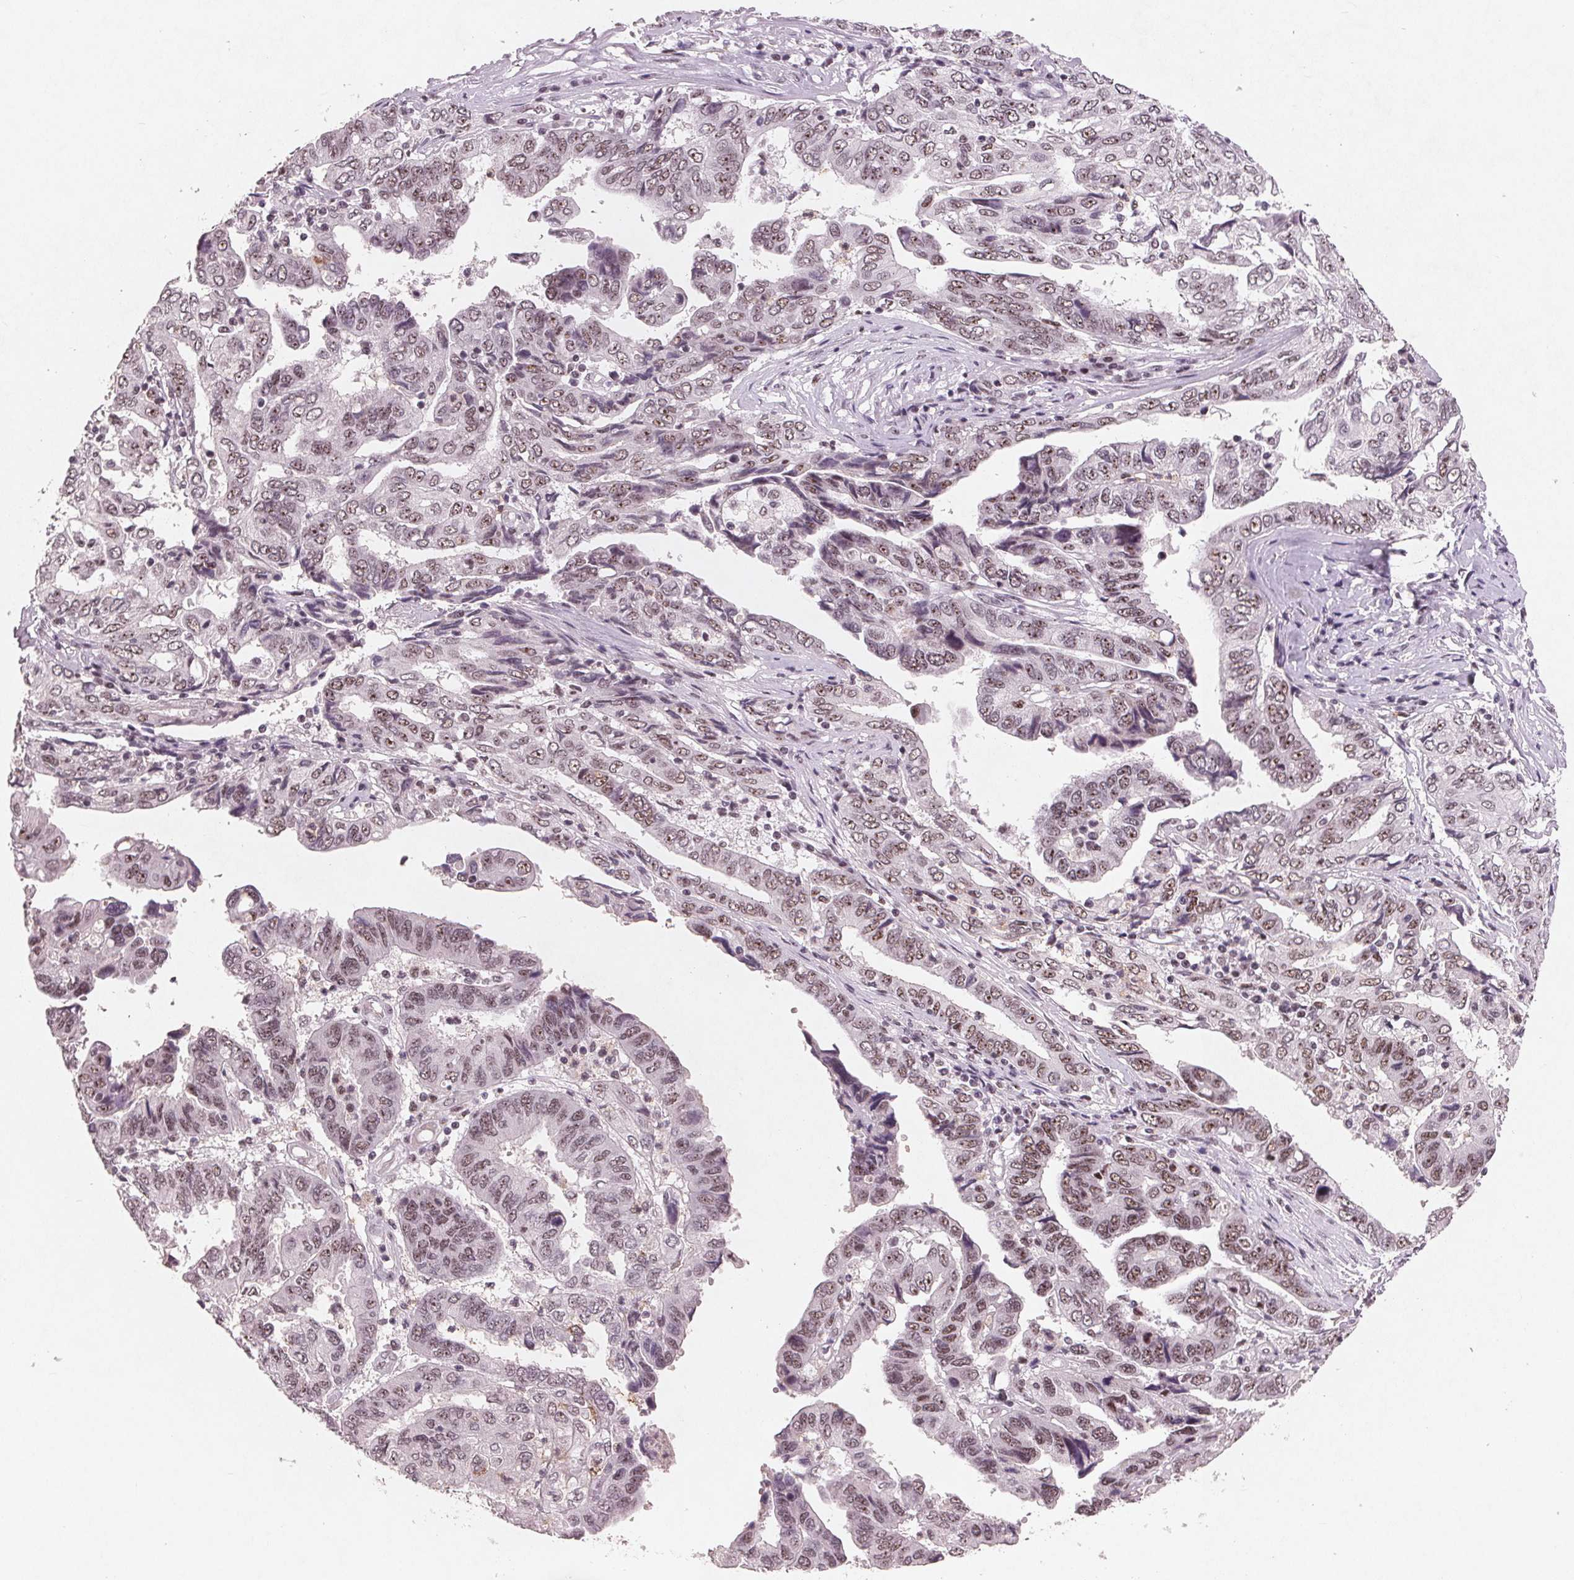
{"staining": {"intensity": "weak", "quantity": ">75%", "location": "nuclear"}, "tissue": "ovarian cancer", "cell_type": "Tumor cells", "image_type": "cancer", "snomed": [{"axis": "morphology", "description": "Cystadenocarcinoma, serous, NOS"}, {"axis": "topography", "description": "Ovary"}], "caption": "This is a micrograph of IHC staining of ovarian cancer (serous cystadenocarcinoma), which shows weak positivity in the nuclear of tumor cells.", "gene": "RPS6KA2", "patient": {"sex": "female", "age": 79}}